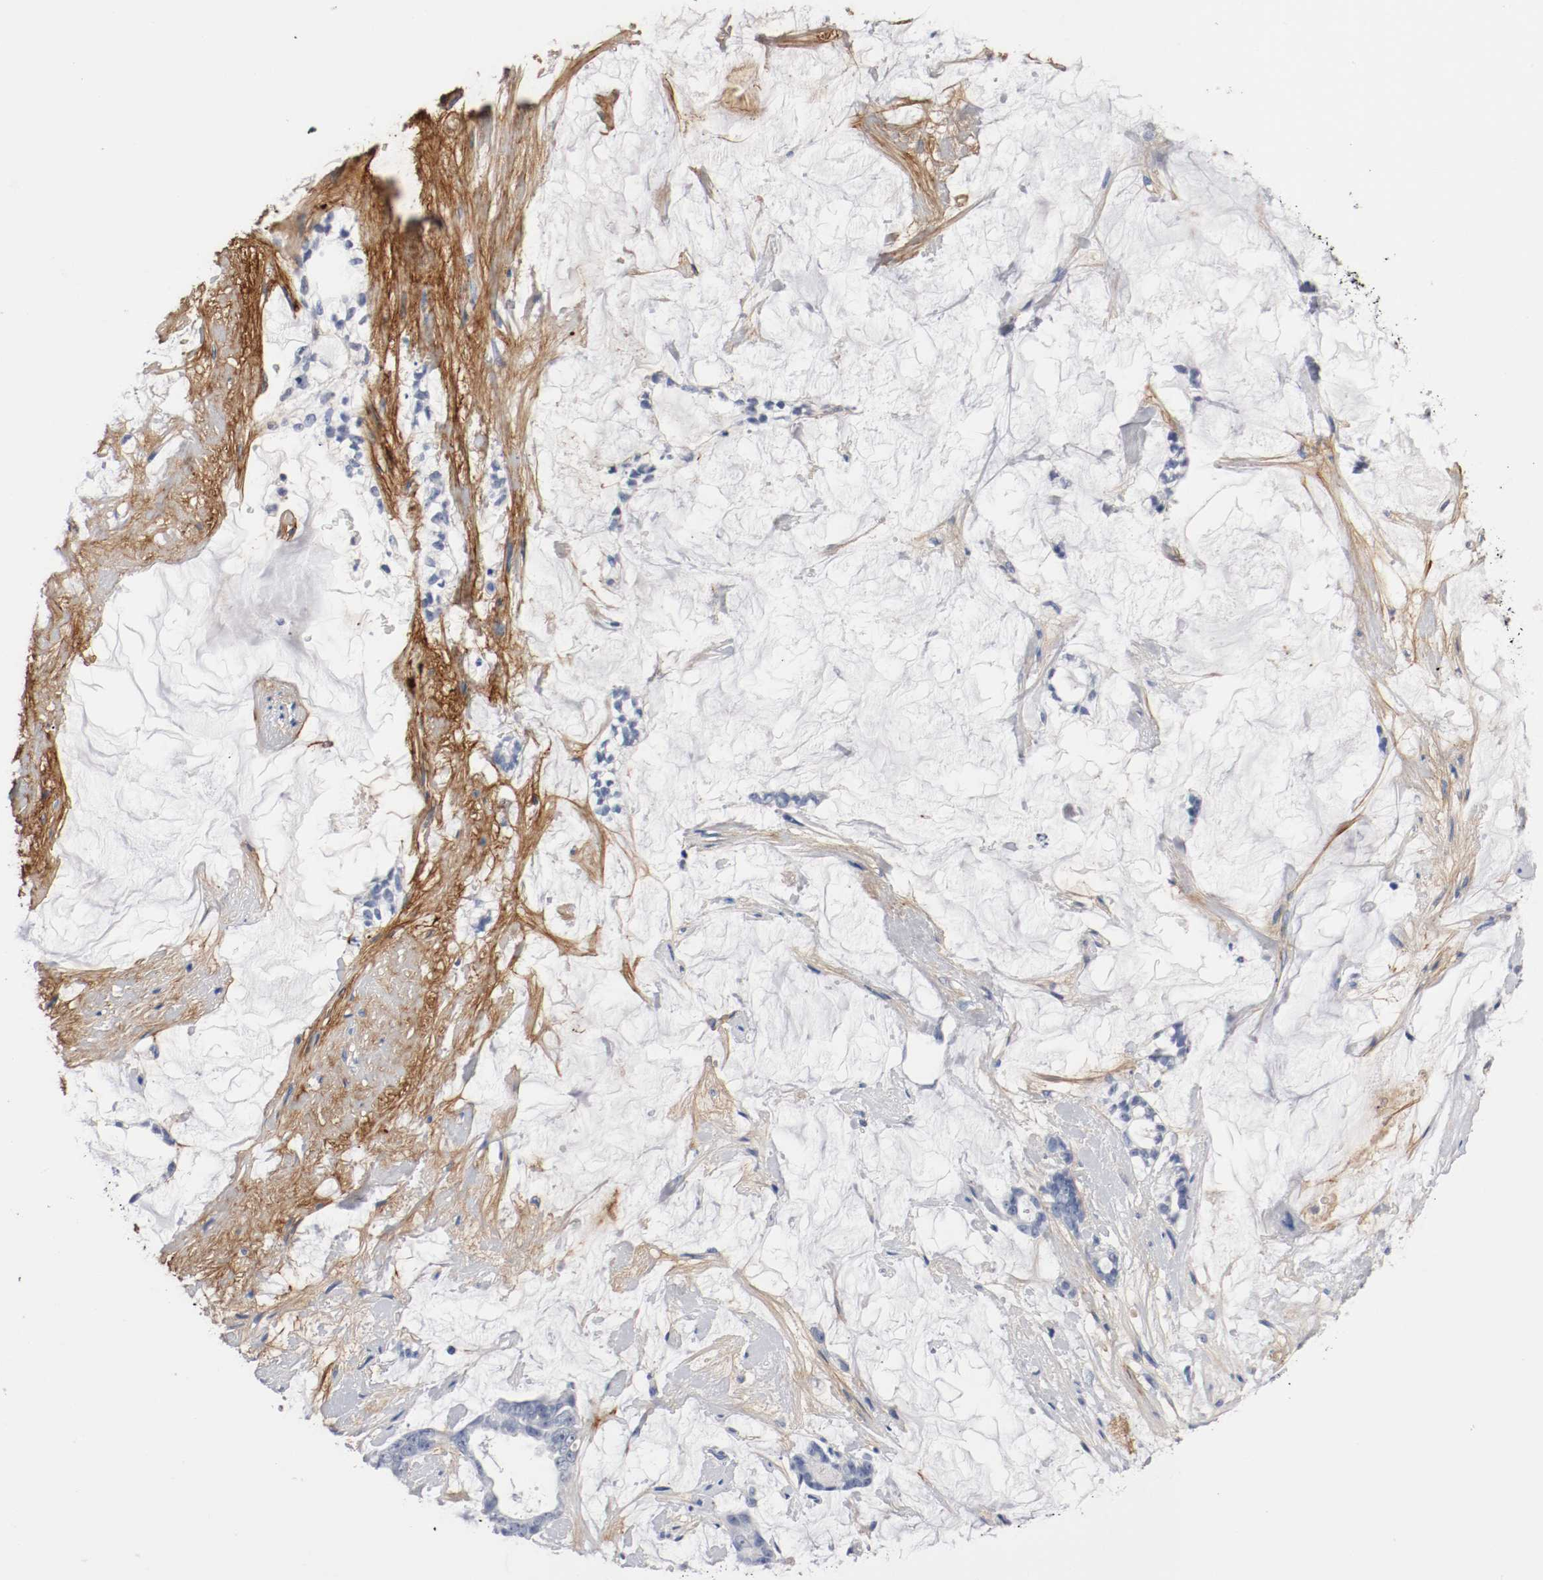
{"staining": {"intensity": "negative", "quantity": "none", "location": "none"}, "tissue": "pancreatic cancer", "cell_type": "Tumor cells", "image_type": "cancer", "snomed": [{"axis": "morphology", "description": "Adenocarcinoma, NOS"}, {"axis": "topography", "description": "Pancreas"}], "caption": "IHC micrograph of human adenocarcinoma (pancreatic) stained for a protein (brown), which demonstrates no staining in tumor cells.", "gene": "TNC", "patient": {"sex": "female", "age": 73}}